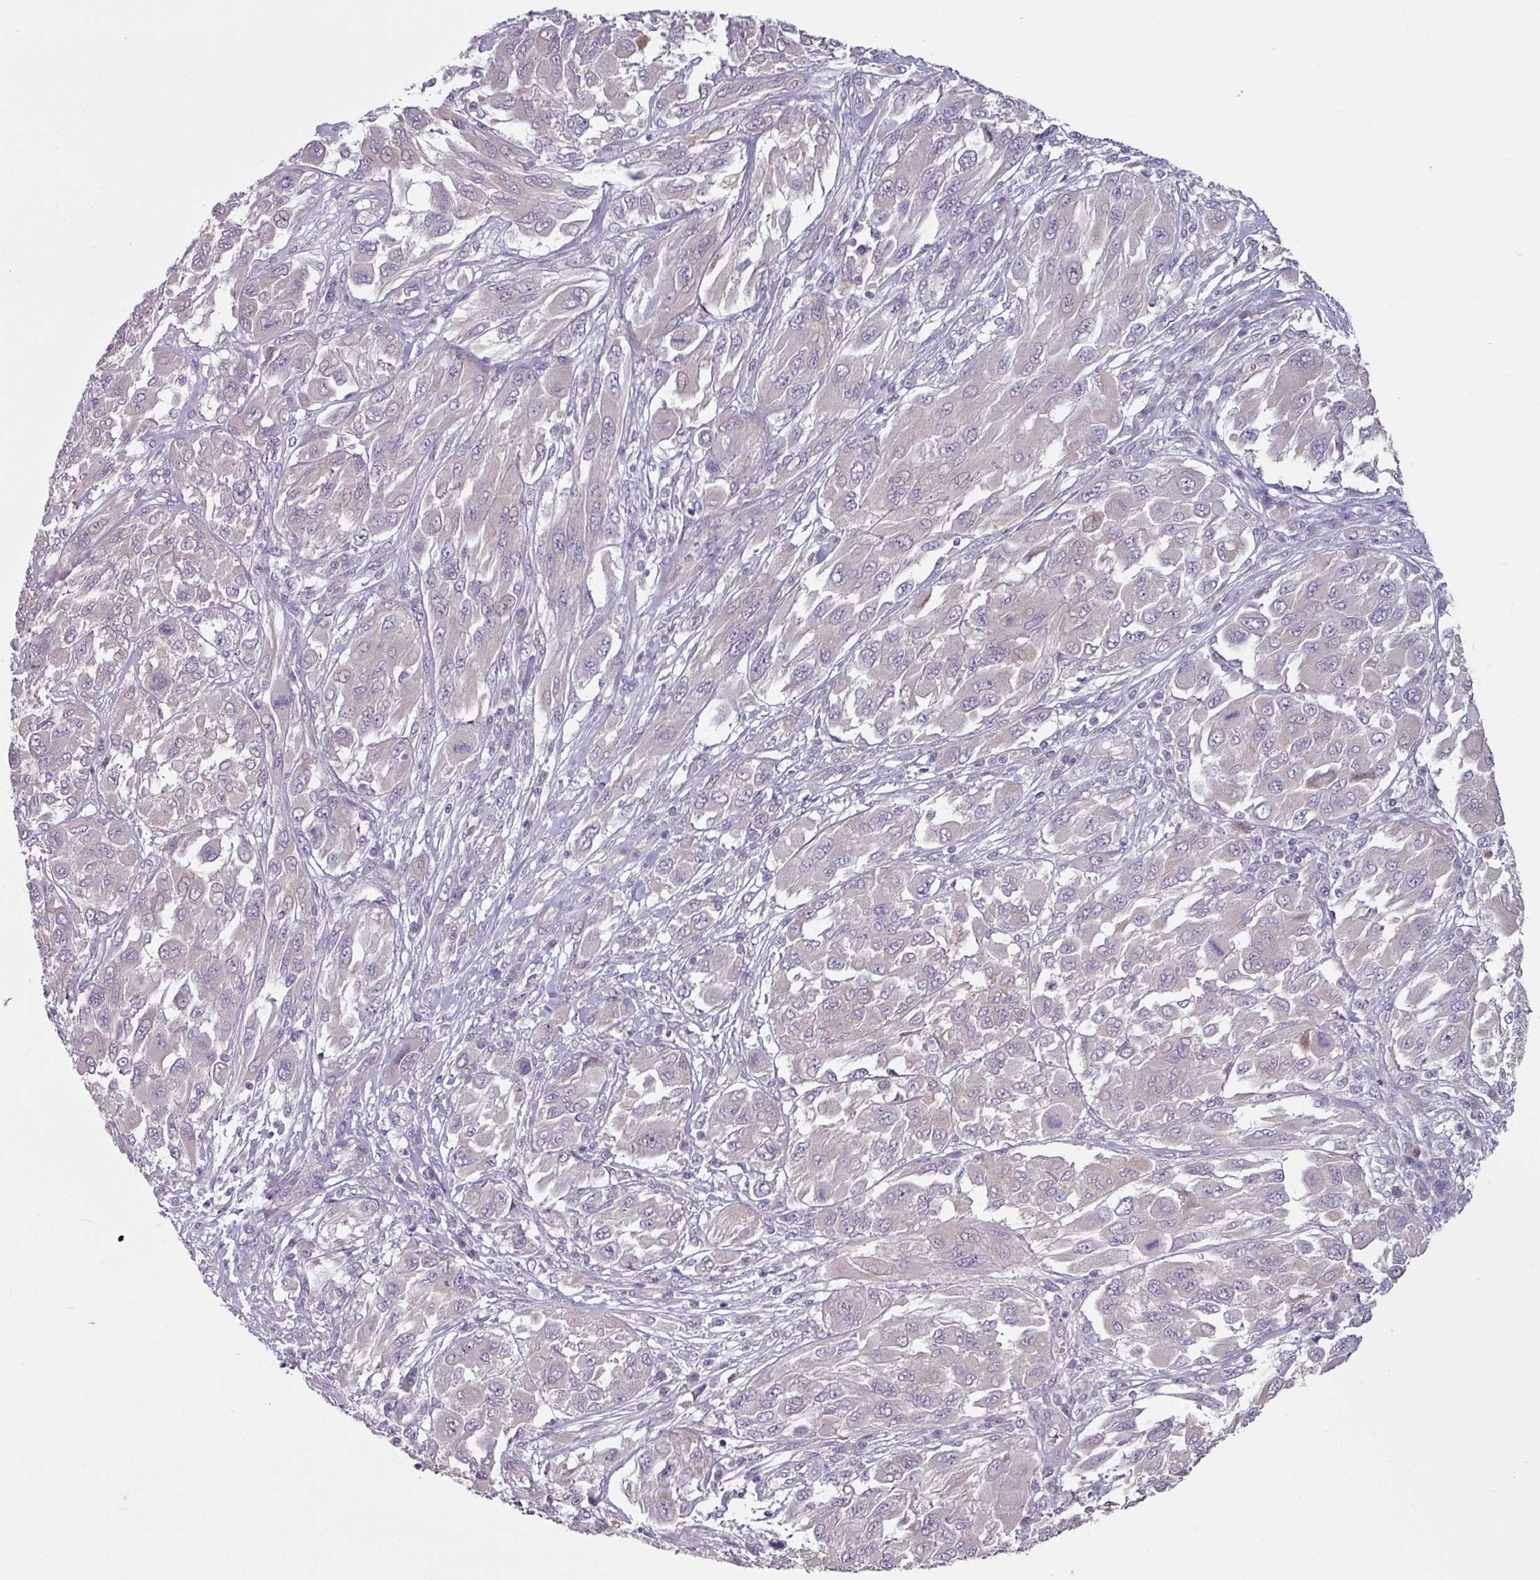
{"staining": {"intensity": "negative", "quantity": "none", "location": "none"}, "tissue": "melanoma", "cell_type": "Tumor cells", "image_type": "cancer", "snomed": [{"axis": "morphology", "description": "Malignant melanoma, NOS"}, {"axis": "topography", "description": "Skin"}], "caption": "High power microscopy micrograph of an IHC histopathology image of malignant melanoma, revealing no significant expression in tumor cells. The staining is performed using DAB brown chromogen with nuclei counter-stained in using hematoxylin.", "gene": "MTMR14", "patient": {"sex": "female", "age": 91}}